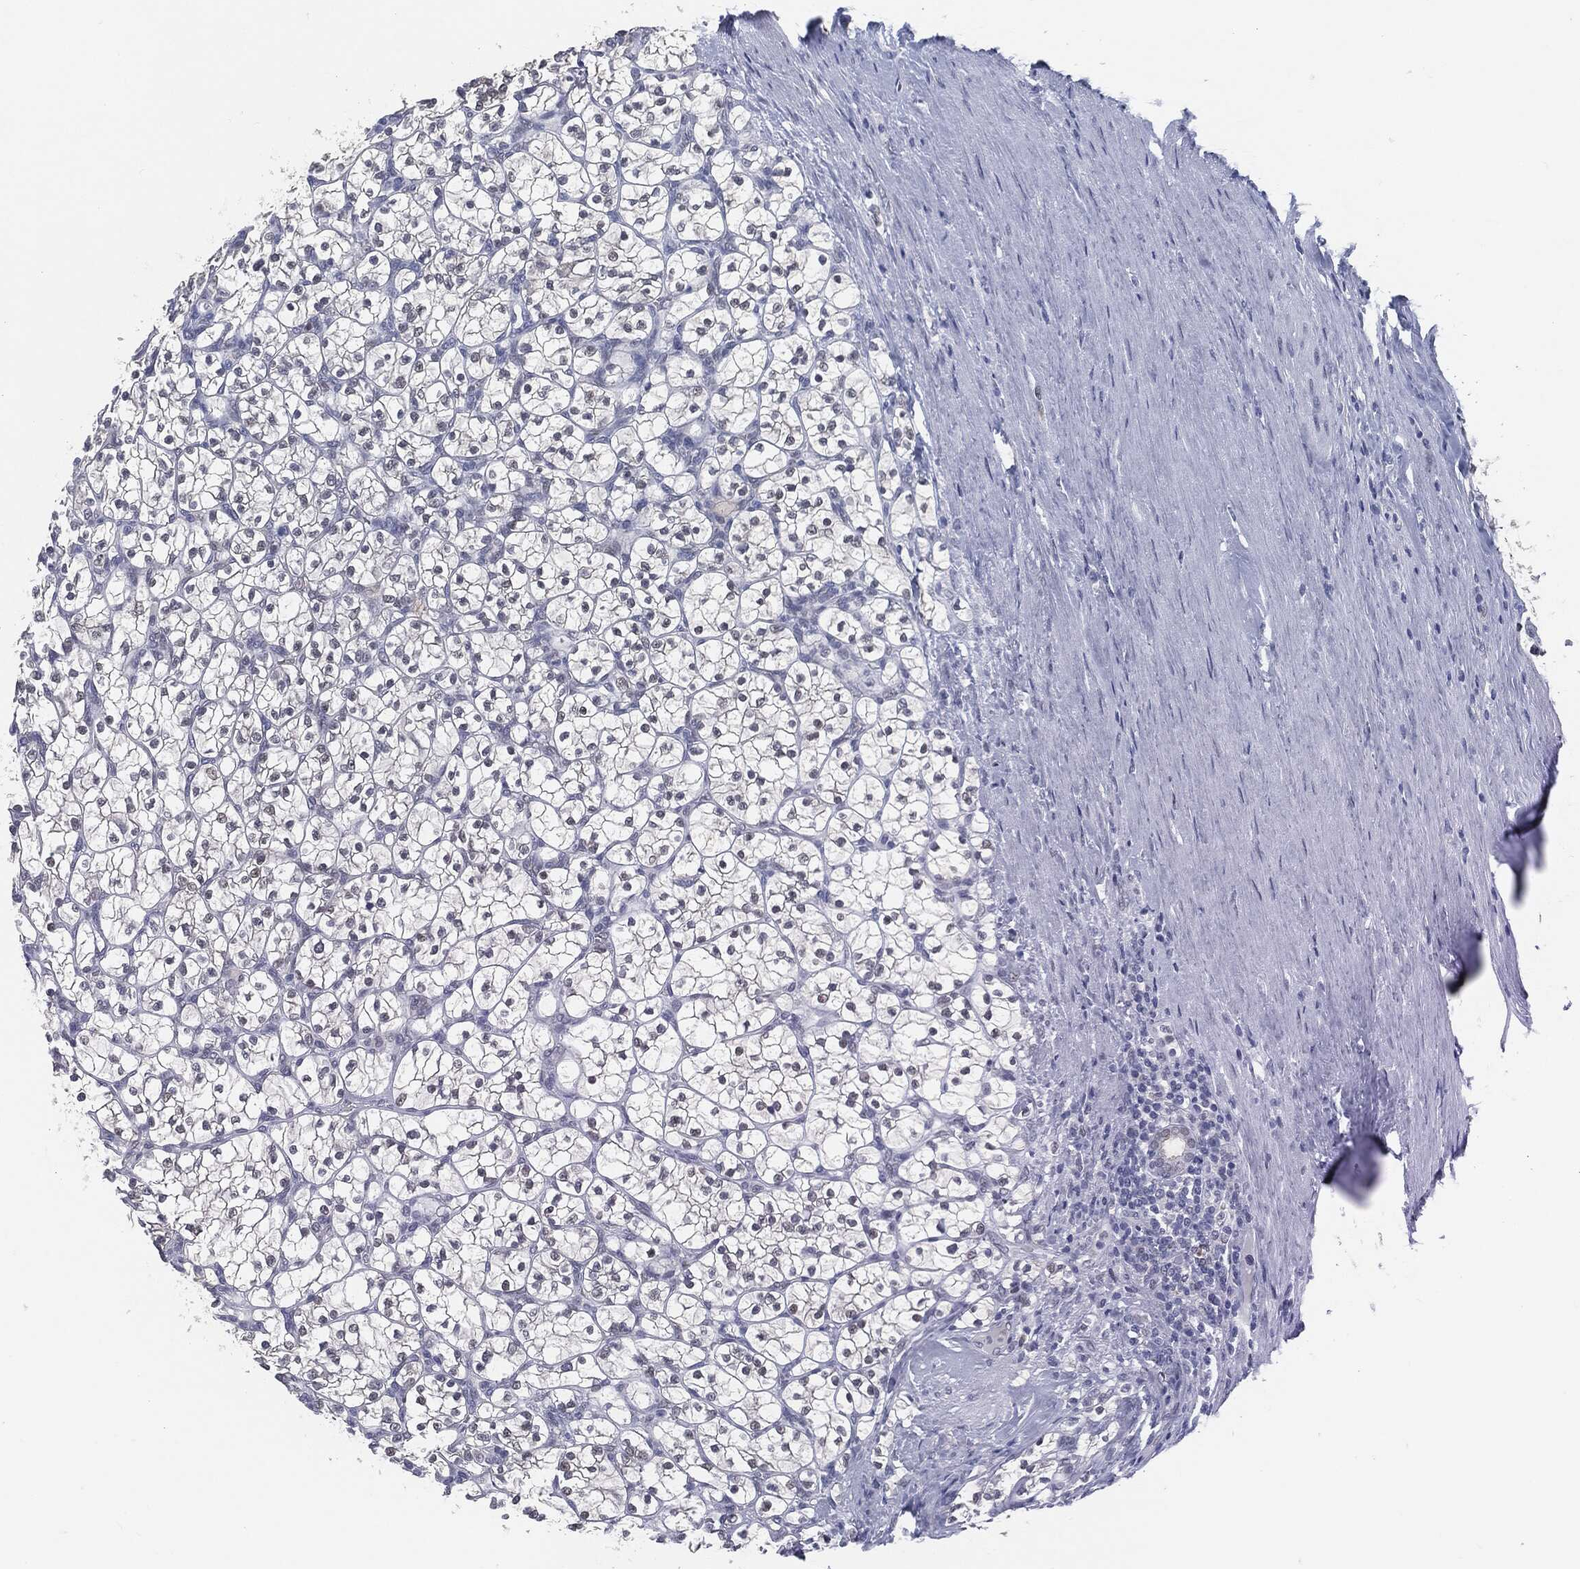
{"staining": {"intensity": "negative", "quantity": "none", "location": "none"}, "tissue": "renal cancer", "cell_type": "Tumor cells", "image_type": "cancer", "snomed": [{"axis": "morphology", "description": "Adenocarcinoma, NOS"}, {"axis": "topography", "description": "Kidney"}], "caption": "This is an immunohistochemistry (IHC) histopathology image of adenocarcinoma (renal). There is no expression in tumor cells.", "gene": "PROM1", "patient": {"sex": "female", "age": 89}}